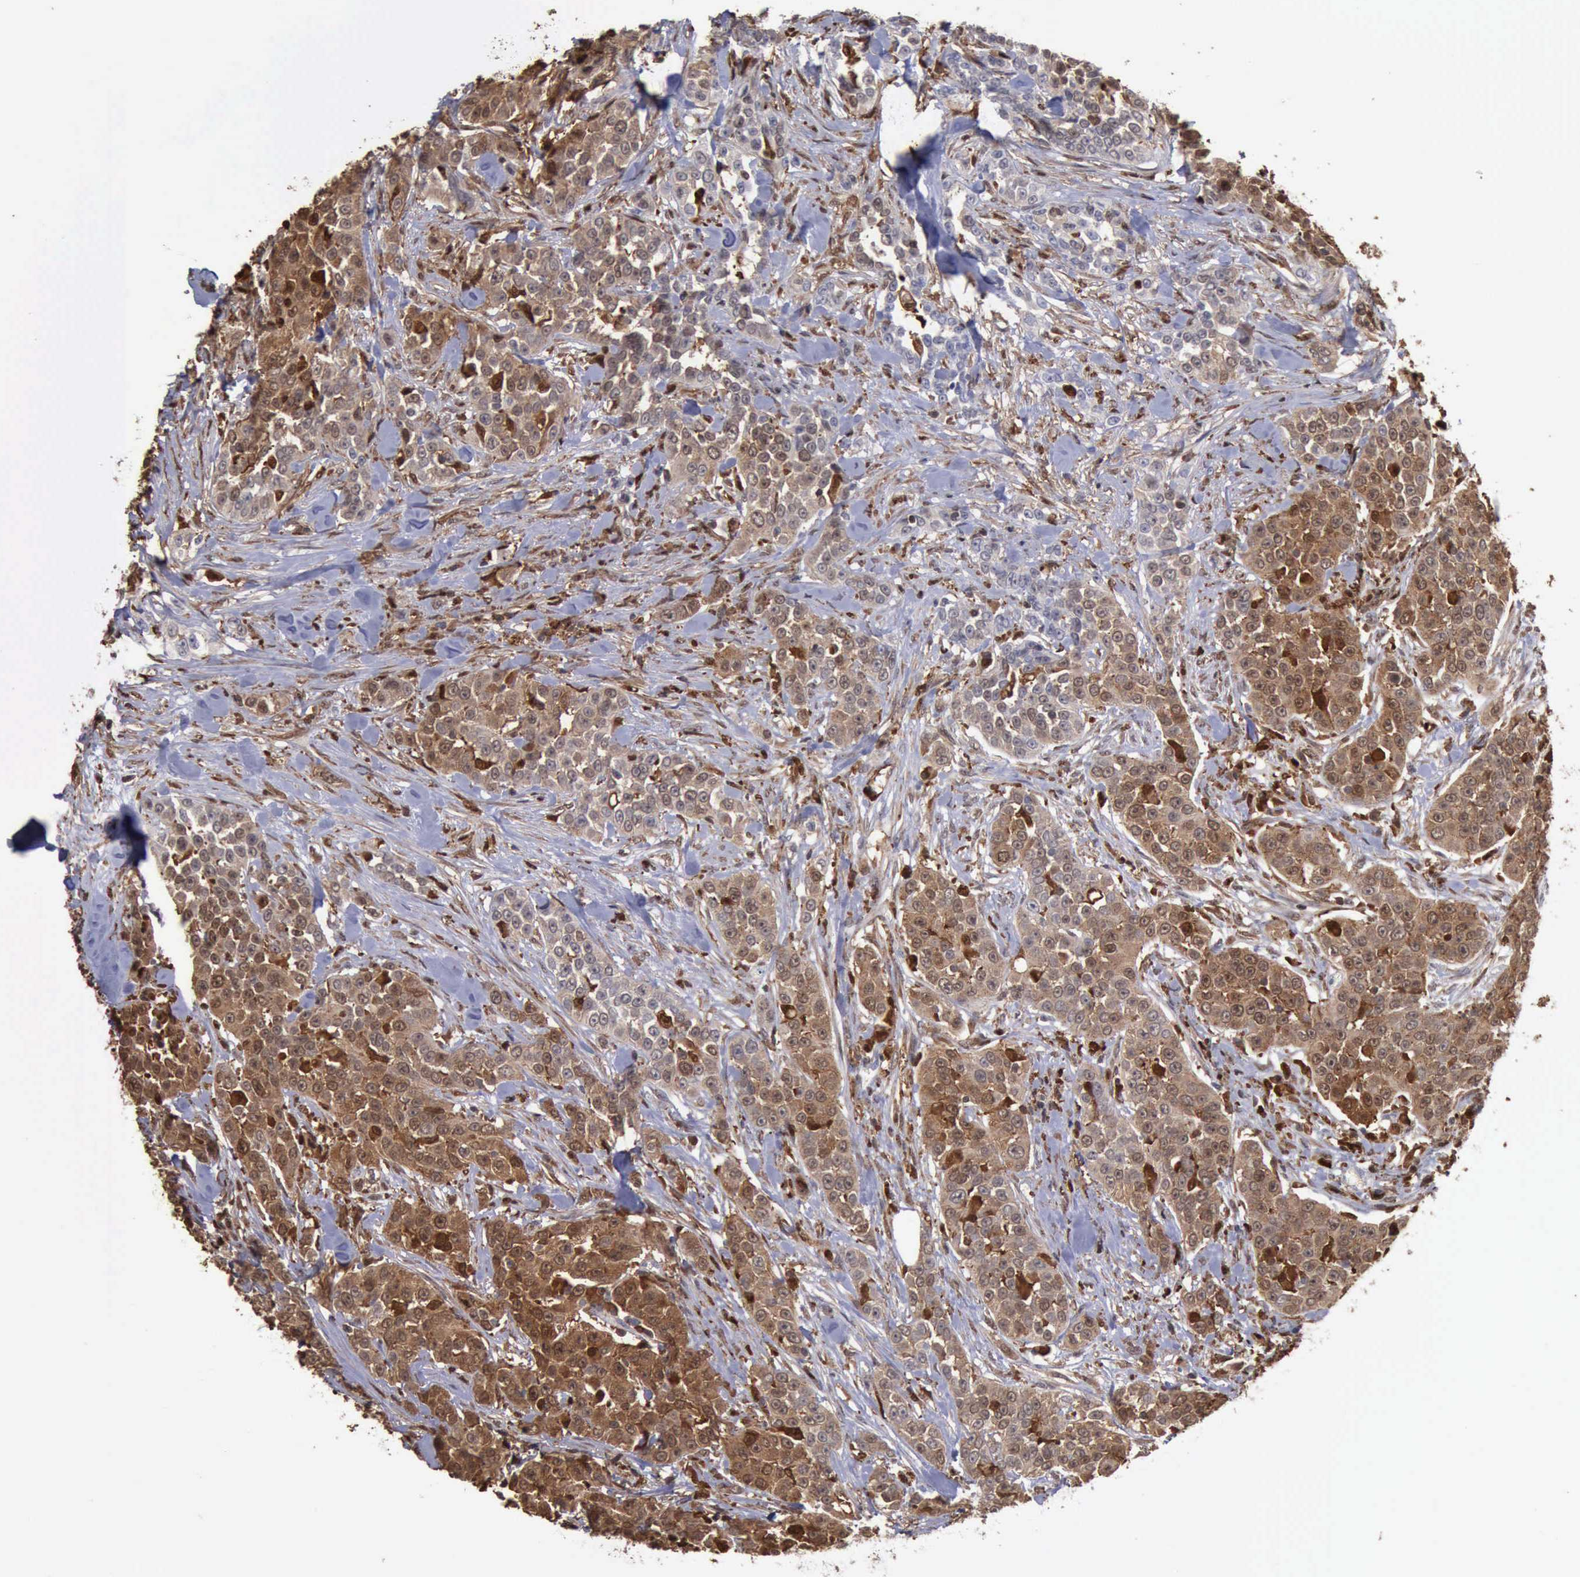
{"staining": {"intensity": "moderate", "quantity": ">75%", "location": "cytoplasmic/membranous,nuclear"}, "tissue": "urothelial cancer", "cell_type": "Tumor cells", "image_type": "cancer", "snomed": [{"axis": "morphology", "description": "Urothelial carcinoma, High grade"}, {"axis": "topography", "description": "Urinary bladder"}], "caption": "A micrograph showing moderate cytoplasmic/membranous and nuclear staining in approximately >75% of tumor cells in urothelial cancer, as visualized by brown immunohistochemical staining.", "gene": "STAT1", "patient": {"sex": "female", "age": 80}}